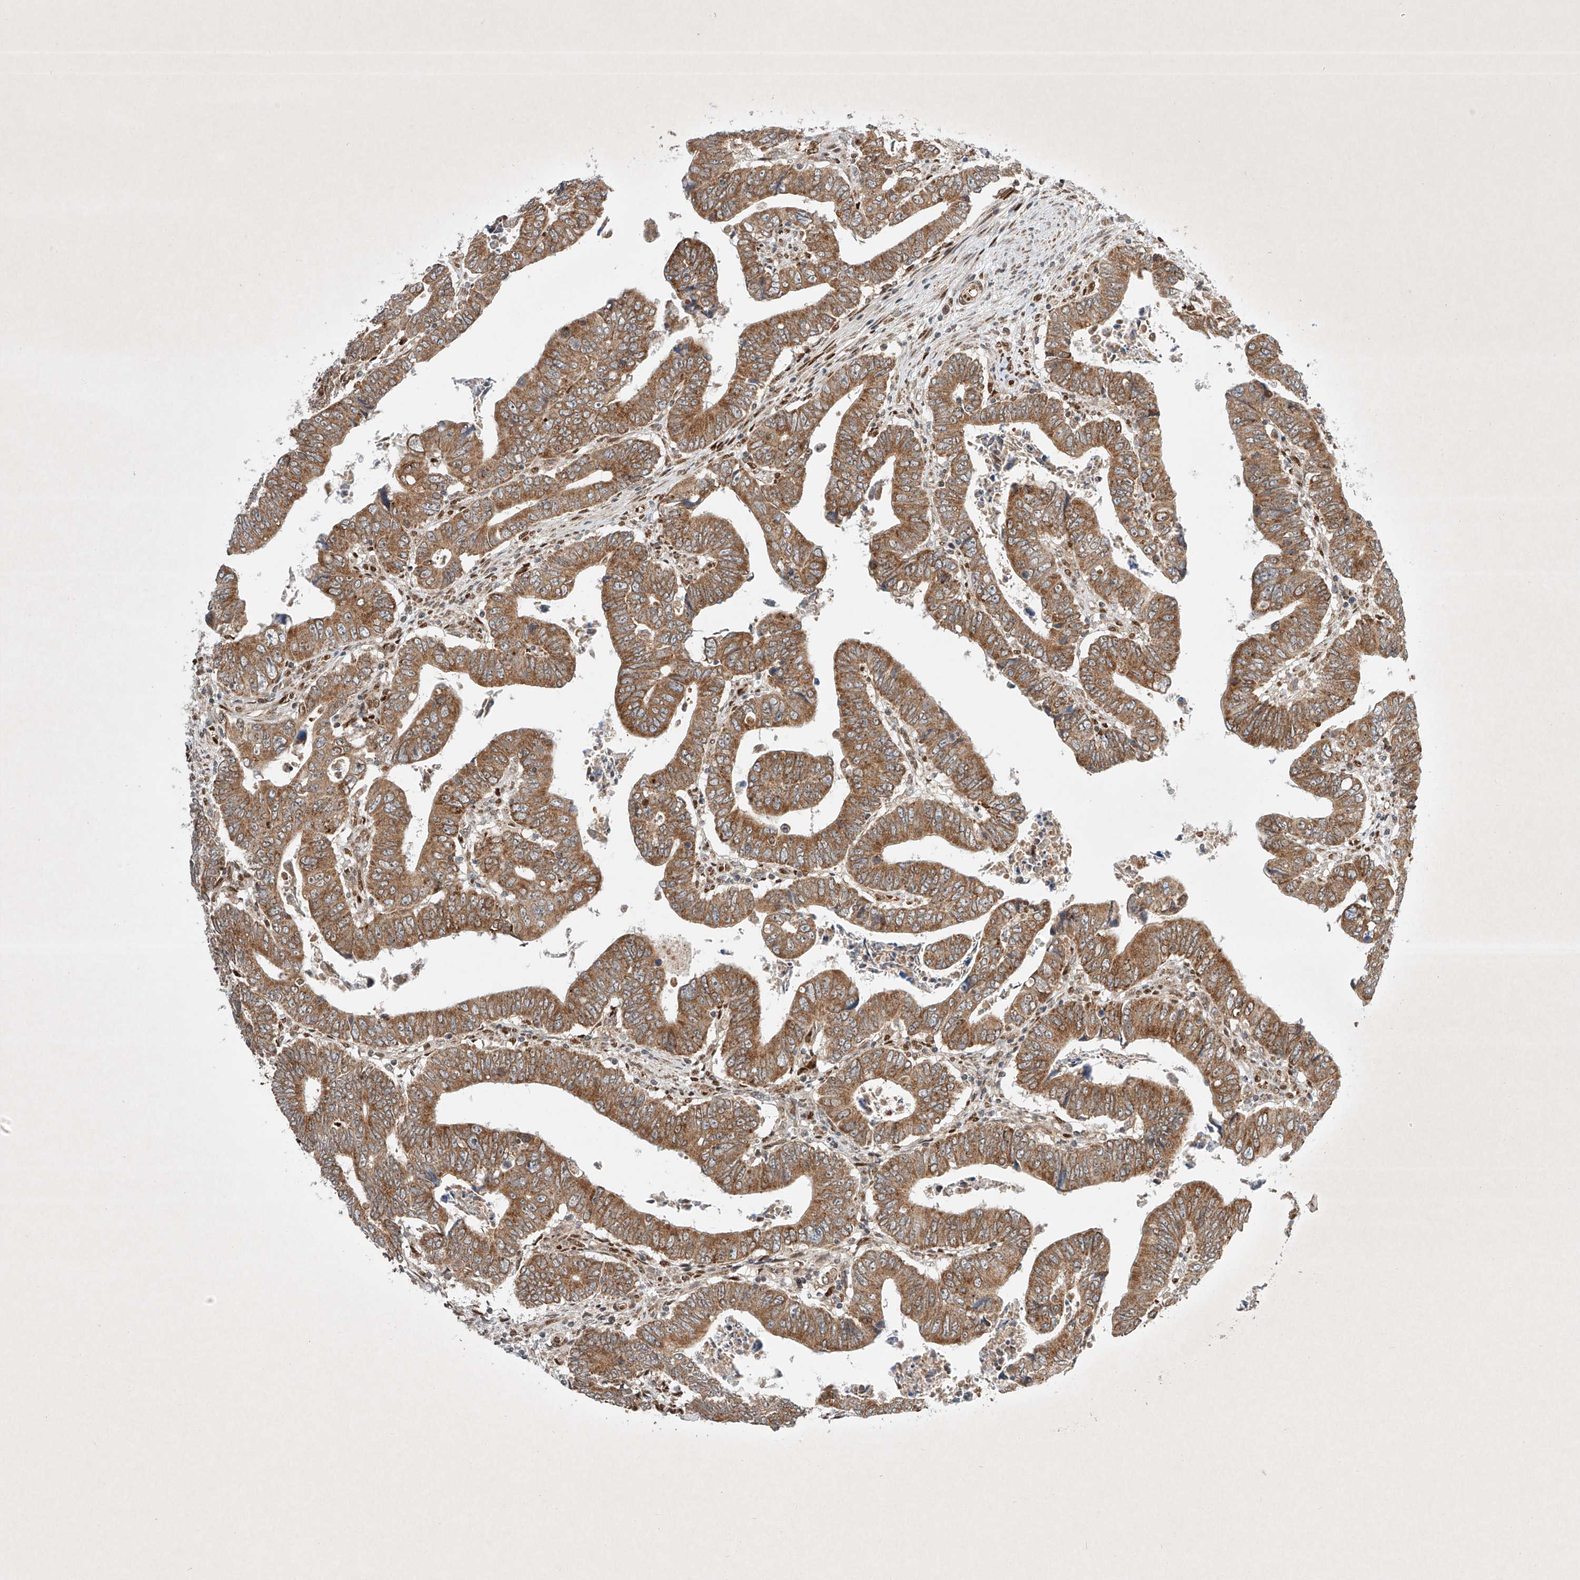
{"staining": {"intensity": "moderate", "quantity": ">75%", "location": "cytoplasmic/membranous"}, "tissue": "colorectal cancer", "cell_type": "Tumor cells", "image_type": "cancer", "snomed": [{"axis": "morphology", "description": "Normal tissue, NOS"}, {"axis": "morphology", "description": "Adenocarcinoma, NOS"}, {"axis": "topography", "description": "Rectum"}], "caption": "IHC photomicrograph of neoplastic tissue: colorectal cancer stained using immunohistochemistry (IHC) shows medium levels of moderate protein expression localized specifically in the cytoplasmic/membranous of tumor cells, appearing as a cytoplasmic/membranous brown color.", "gene": "EPG5", "patient": {"sex": "female", "age": 65}}